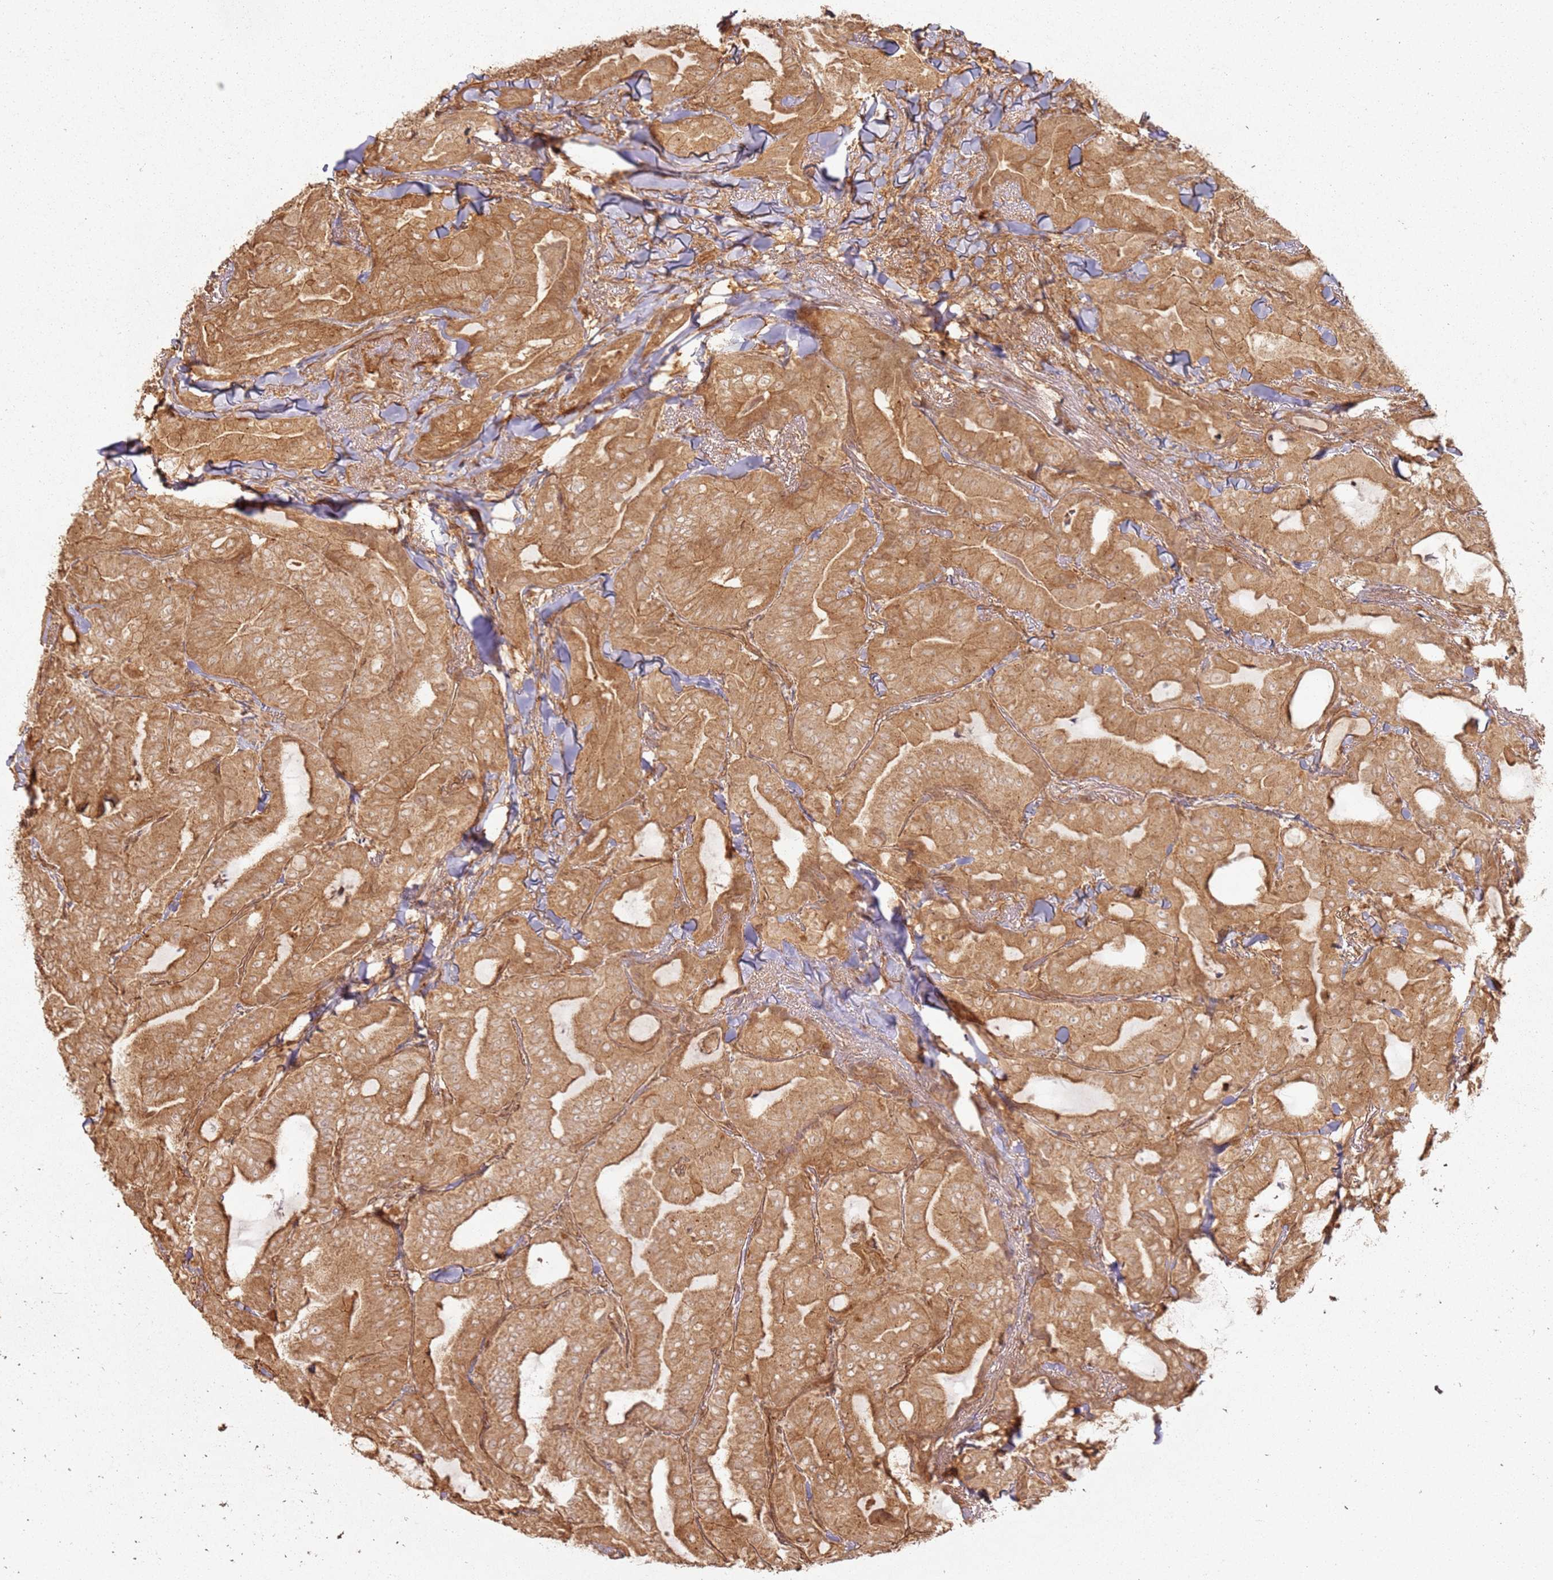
{"staining": {"intensity": "moderate", "quantity": ">75%", "location": "cytoplasmic/membranous"}, "tissue": "thyroid cancer", "cell_type": "Tumor cells", "image_type": "cancer", "snomed": [{"axis": "morphology", "description": "Papillary adenocarcinoma, NOS"}, {"axis": "topography", "description": "Thyroid gland"}], "caption": "Immunohistochemistry (IHC) image of thyroid papillary adenocarcinoma stained for a protein (brown), which shows medium levels of moderate cytoplasmic/membranous expression in about >75% of tumor cells.", "gene": "ZNF776", "patient": {"sex": "female", "age": 68}}